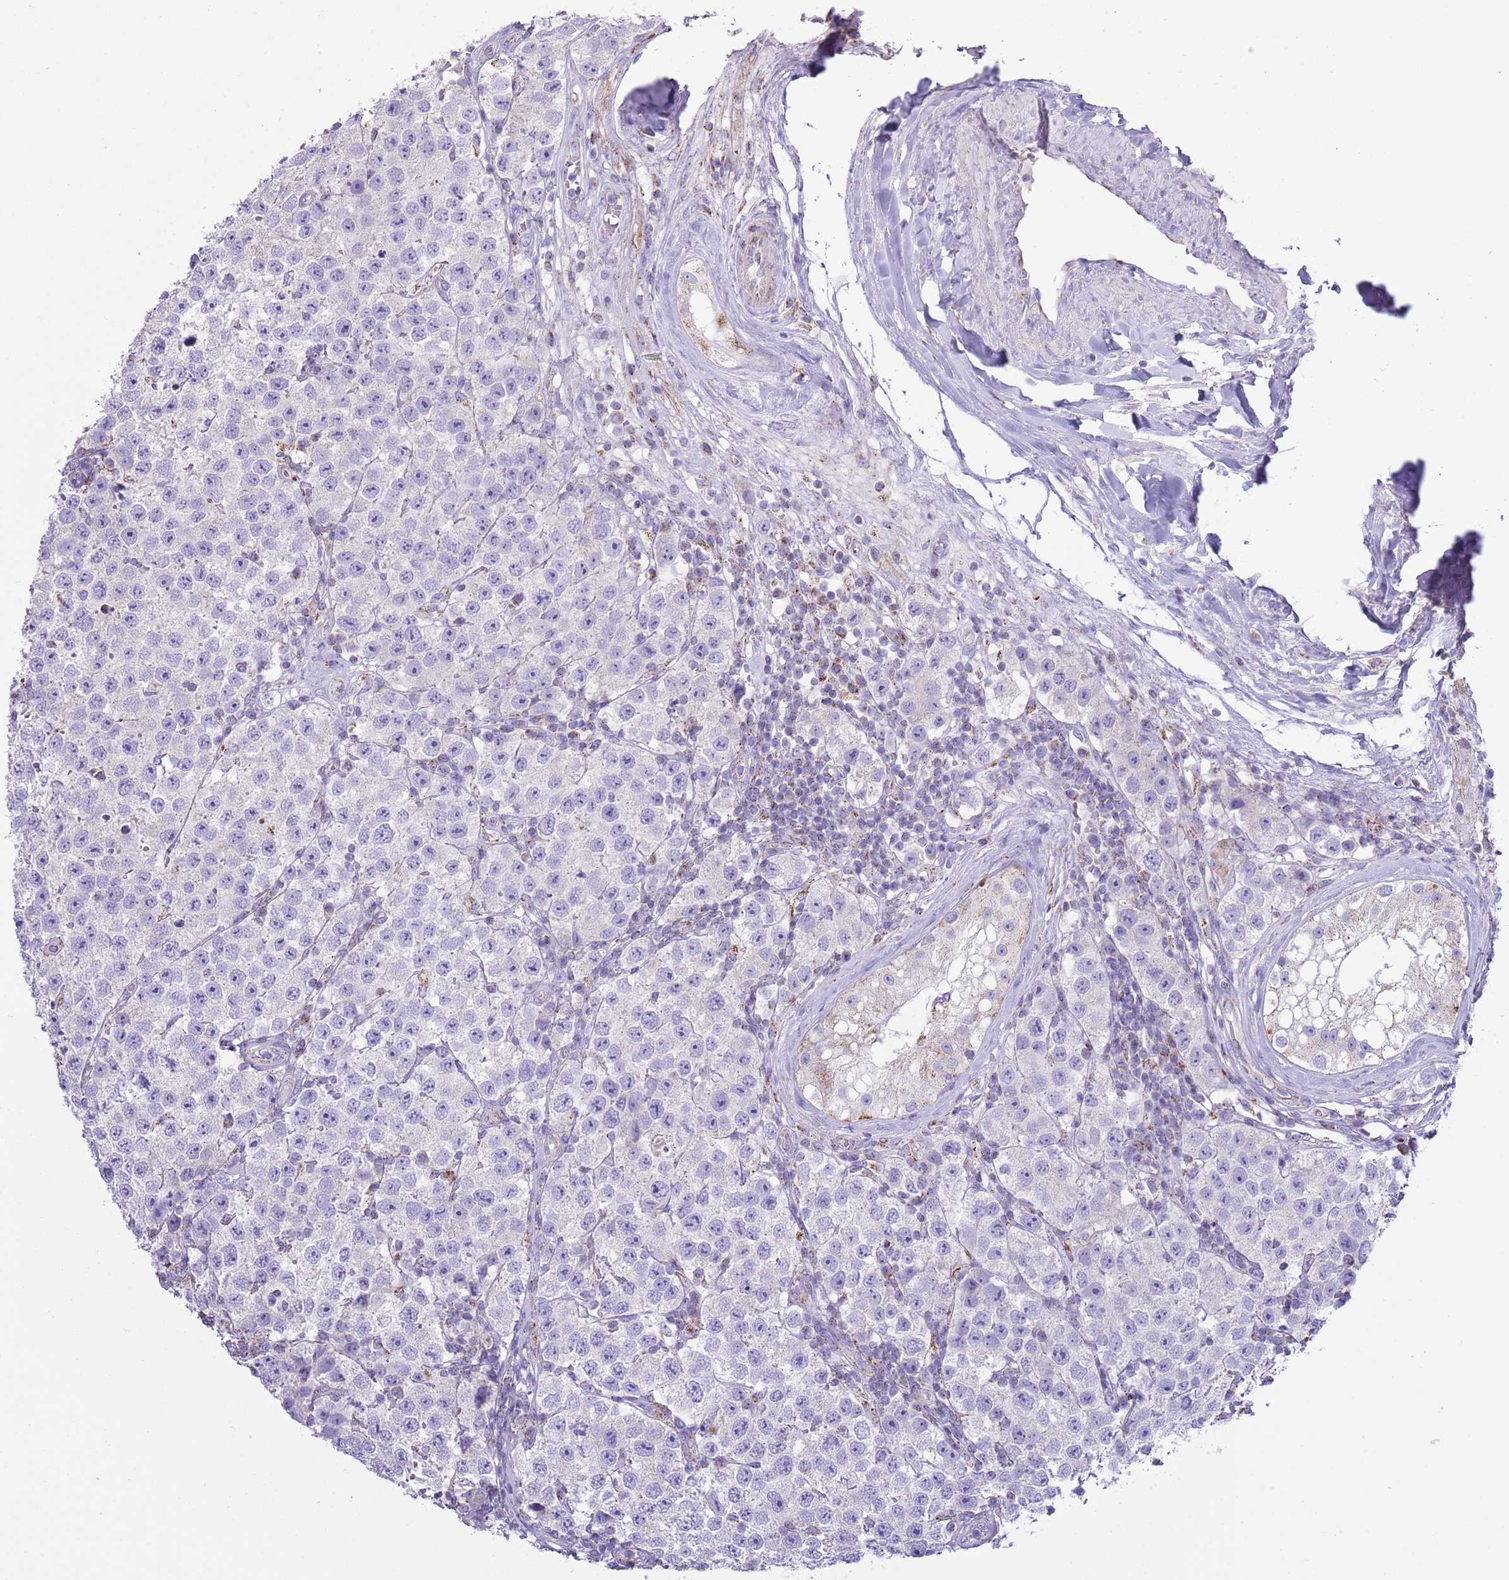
{"staining": {"intensity": "negative", "quantity": "none", "location": "none"}, "tissue": "testis cancer", "cell_type": "Tumor cells", "image_type": "cancer", "snomed": [{"axis": "morphology", "description": "Seminoma, NOS"}, {"axis": "topography", "description": "Testis"}], "caption": "An image of testis seminoma stained for a protein demonstrates no brown staining in tumor cells.", "gene": "ATP6V1B1", "patient": {"sex": "male", "age": 34}}